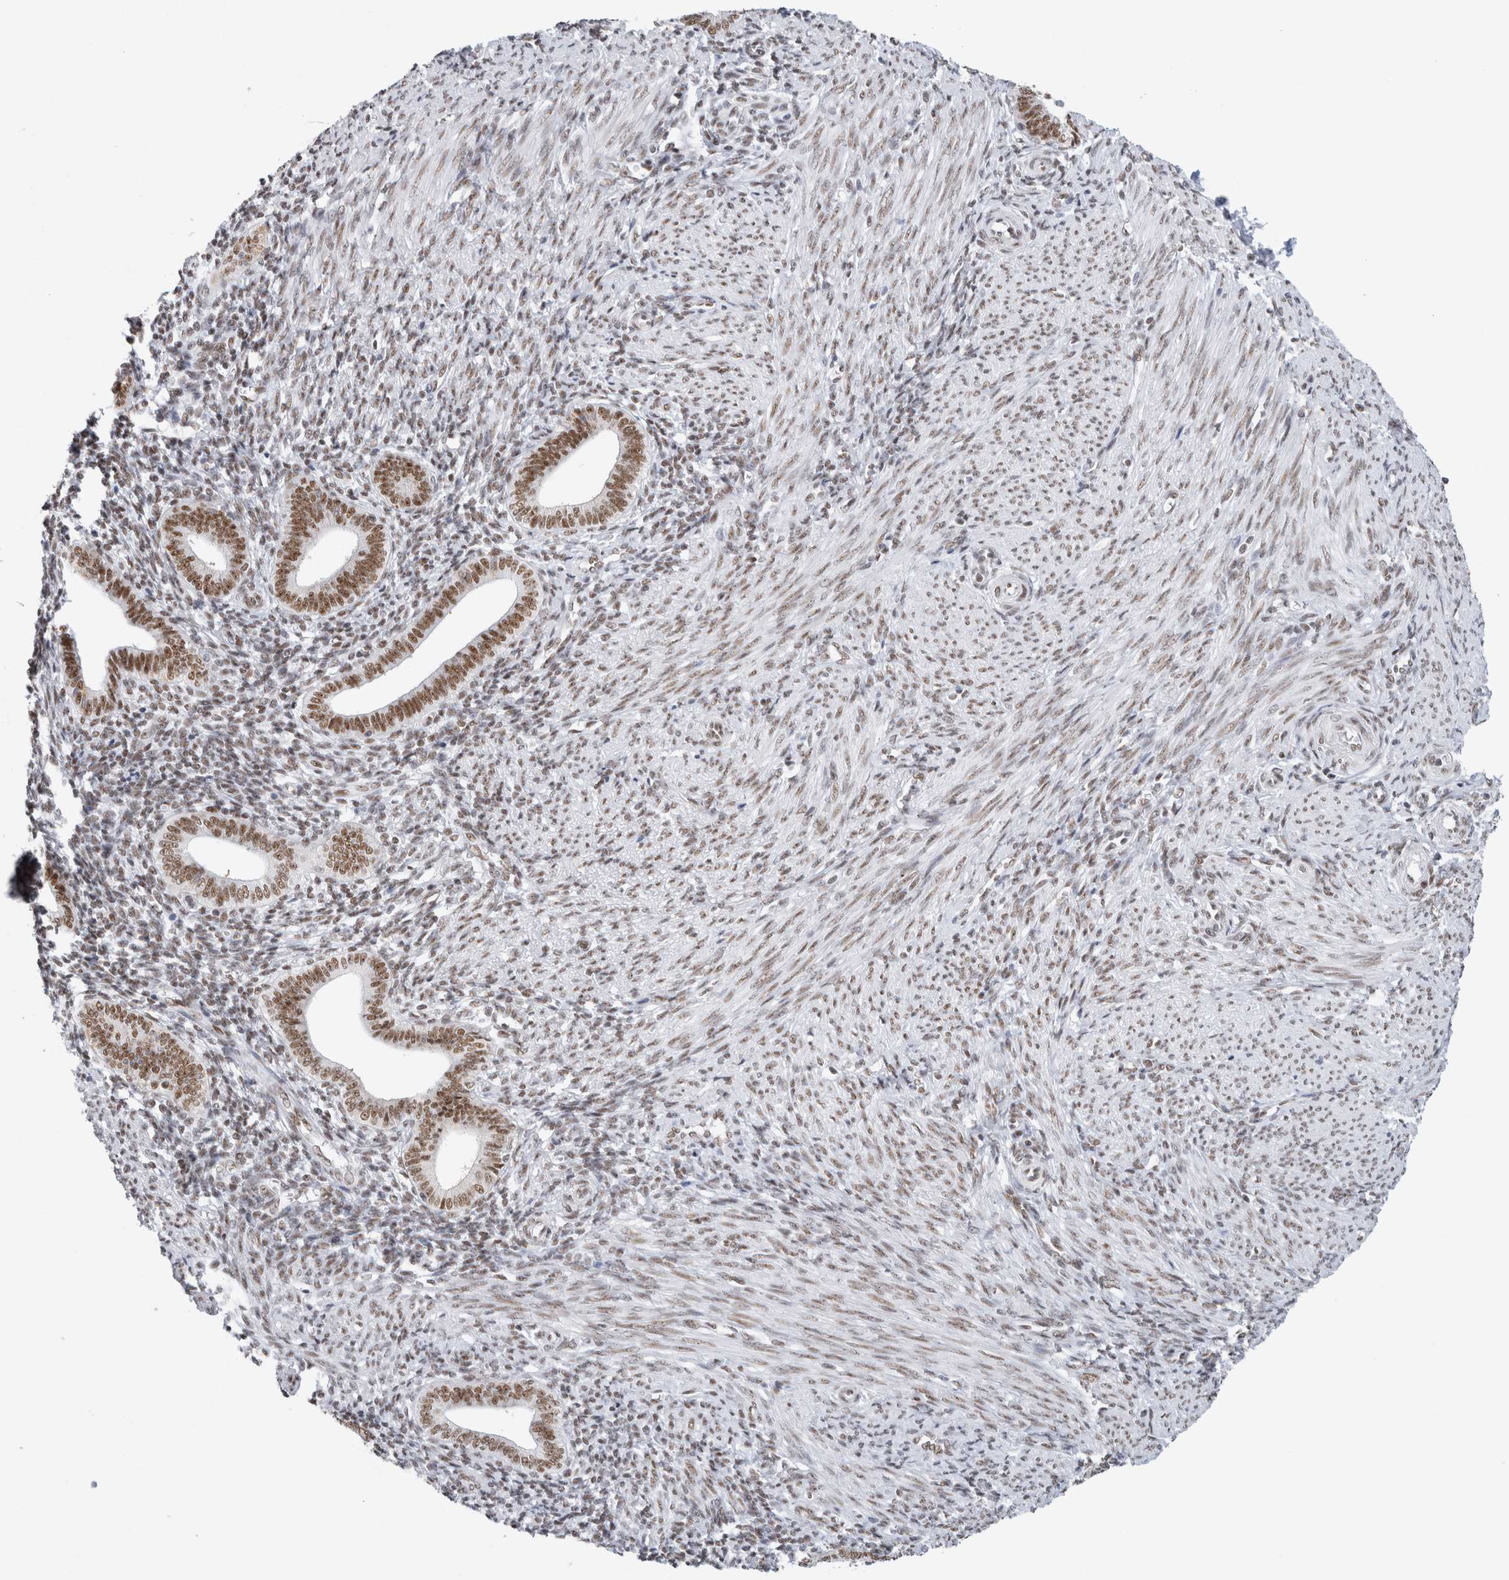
{"staining": {"intensity": "moderate", "quantity": "25%-75%", "location": "nuclear"}, "tissue": "endometrium", "cell_type": "Cells in endometrial stroma", "image_type": "normal", "snomed": [{"axis": "morphology", "description": "Normal tissue, NOS"}, {"axis": "topography", "description": "Uterus"}, {"axis": "topography", "description": "Endometrium"}], "caption": "The micrograph demonstrates staining of normal endometrium, revealing moderate nuclear protein positivity (brown color) within cells in endometrial stroma.", "gene": "COPS7A", "patient": {"sex": "female", "age": 33}}